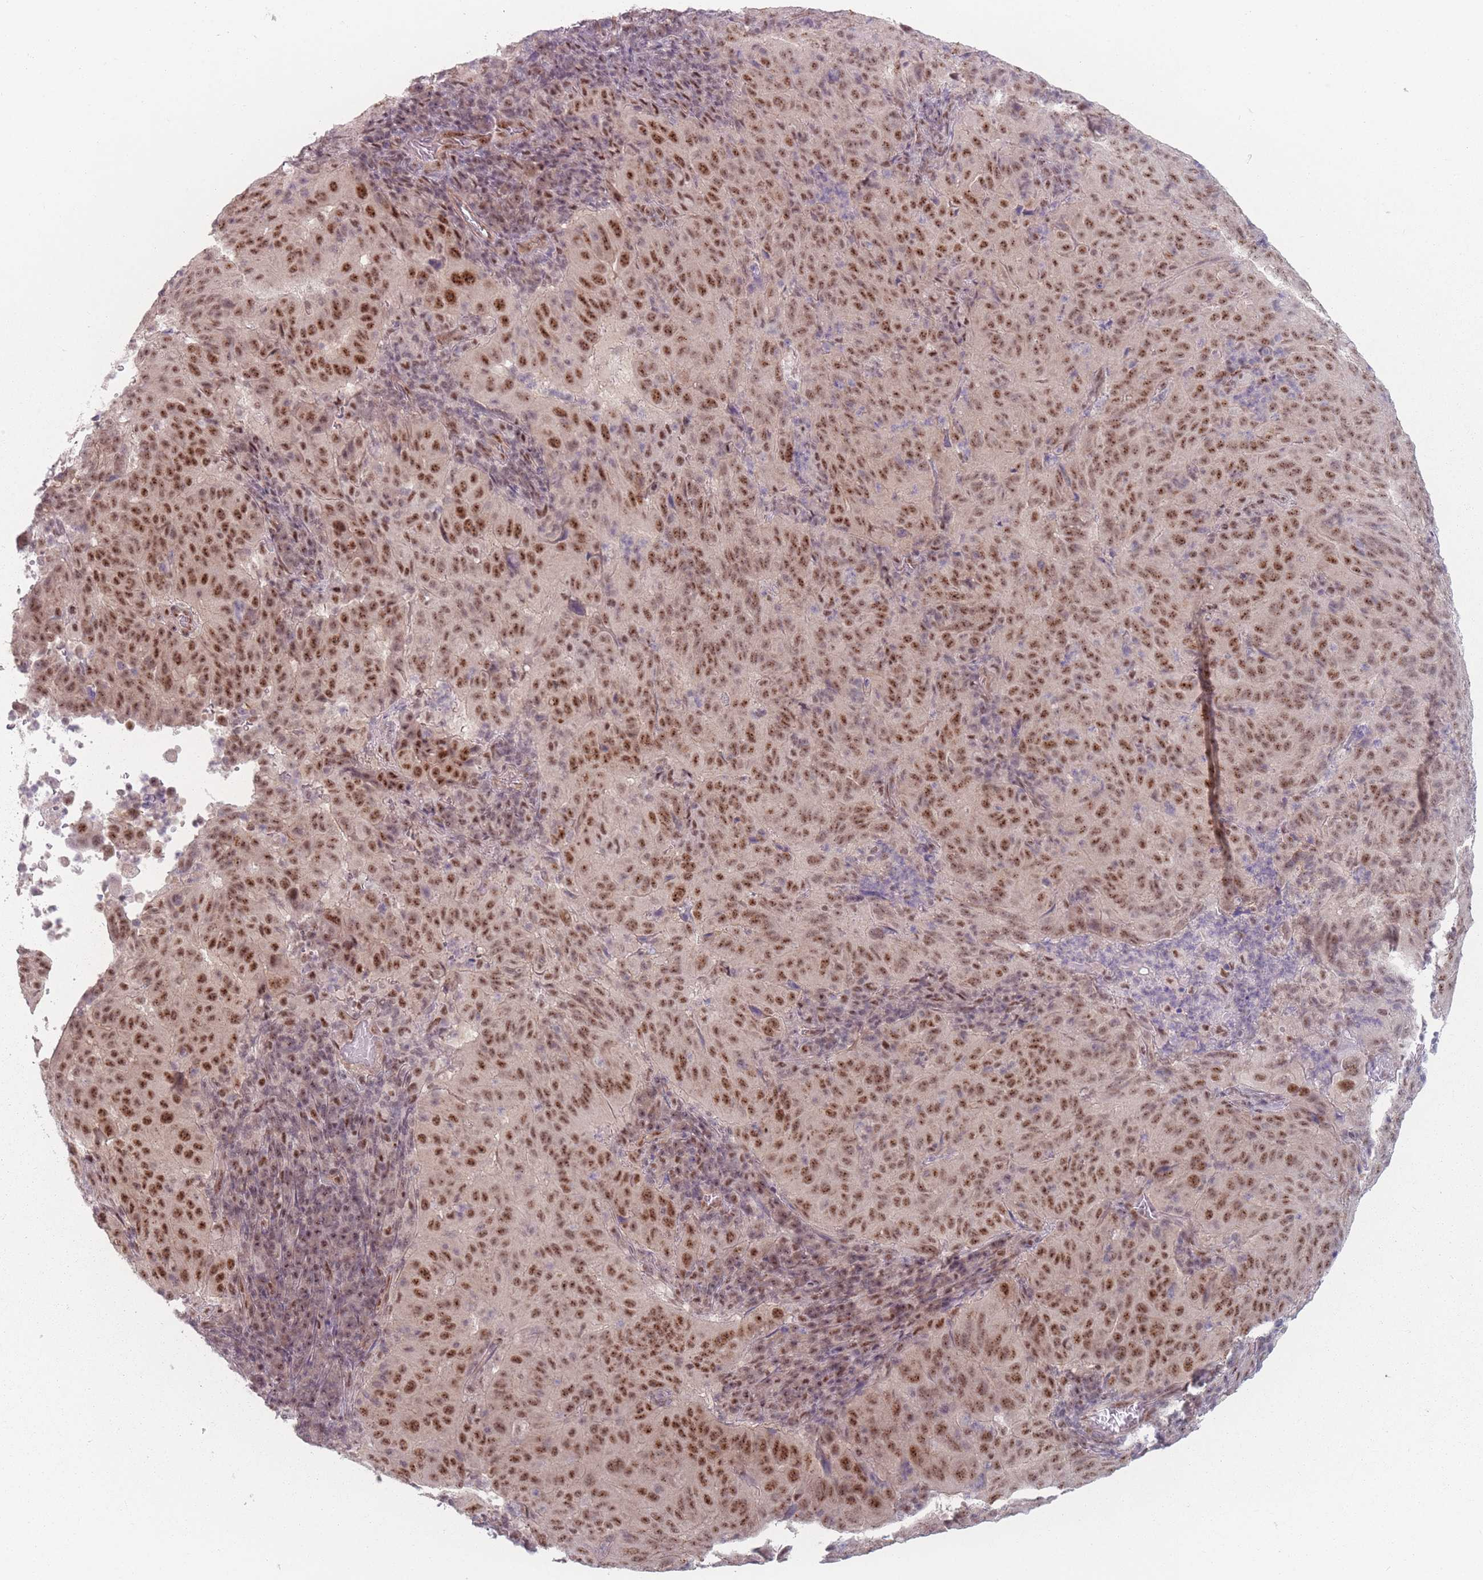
{"staining": {"intensity": "moderate", "quantity": ">75%", "location": "nuclear"}, "tissue": "pancreatic cancer", "cell_type": "Tumor cells", "image_type": "cancer", "snomed": [{"axis": "morphology", "description": "Adenocarcinoma, NOS"}, {"axis": "topography", "description": "Pancreas"}], "caption": "Approximately >75% of tumor cells in human pancreatic adenocarcinoma show moderate nuclear protein staining as visualized by brown immunohistochemical staining.", "gene": "ZC3H14", "patient": {"sex": "male", "age": 63}}